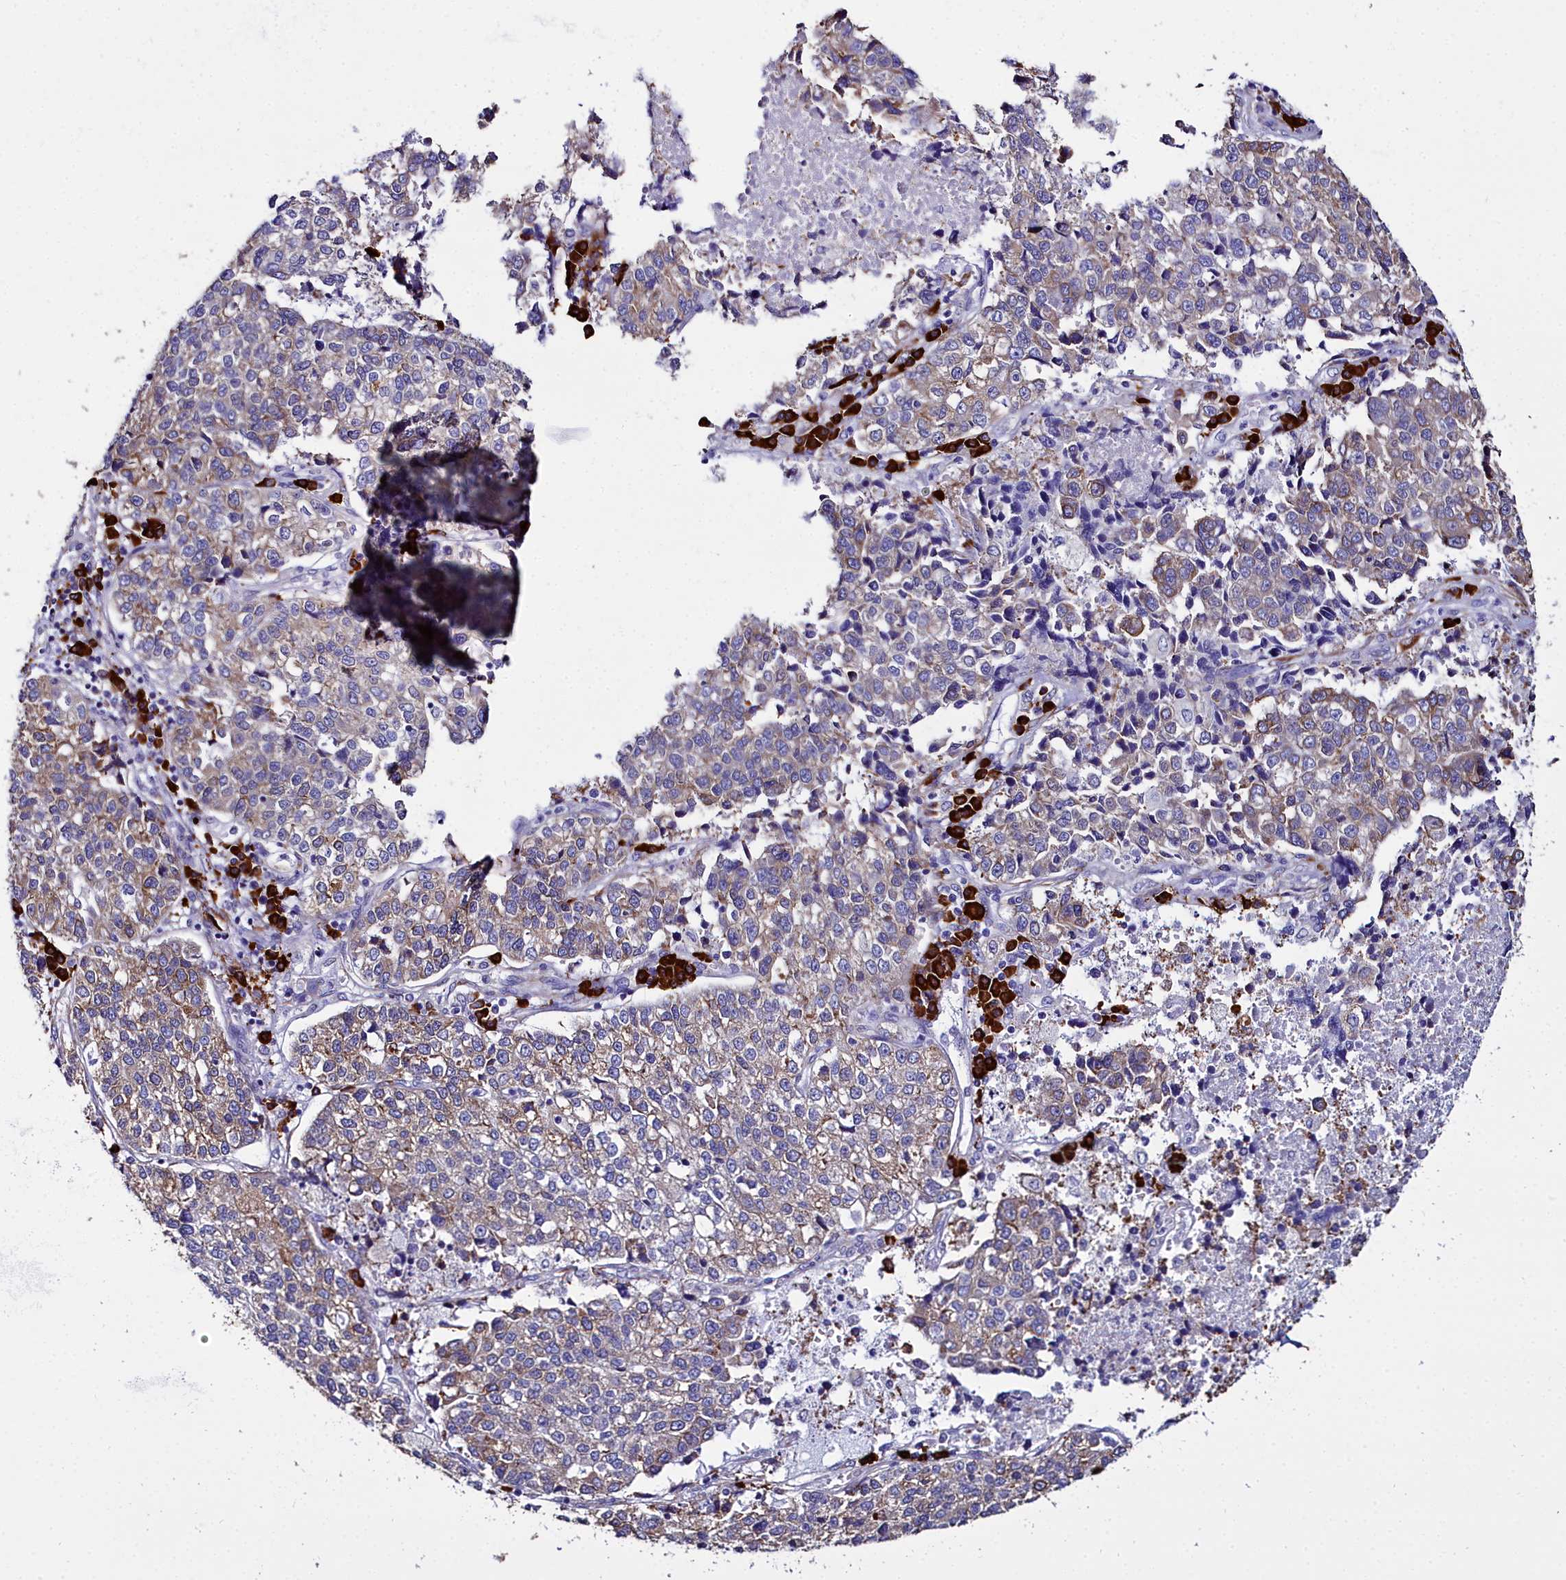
{"staining": {"intensity": "moderate", "quantity": "25%-75%", "location": "cytoplasmic/membranous"}, "tissue": "lung cancer", "cell_type": "Tumor cells", "image_type": "cancer", "snomed": [{"axis": "morphology", "description": "Adenocarcinoma, NOS"}, {"axis": "topography", "description": "Lung"}], "caption": "The photomicrograph reveals a brown stain indicating the presence of a protein in the cytoplasmic/membranous of tumor cells in lung cancer. The staining was performed using DAB, with brown indicating positive protein expression. Nuclei are stained blue with hematoxylin.", "gene": "TXNDC5", "patient": {"sex": "male", "age": 49}}